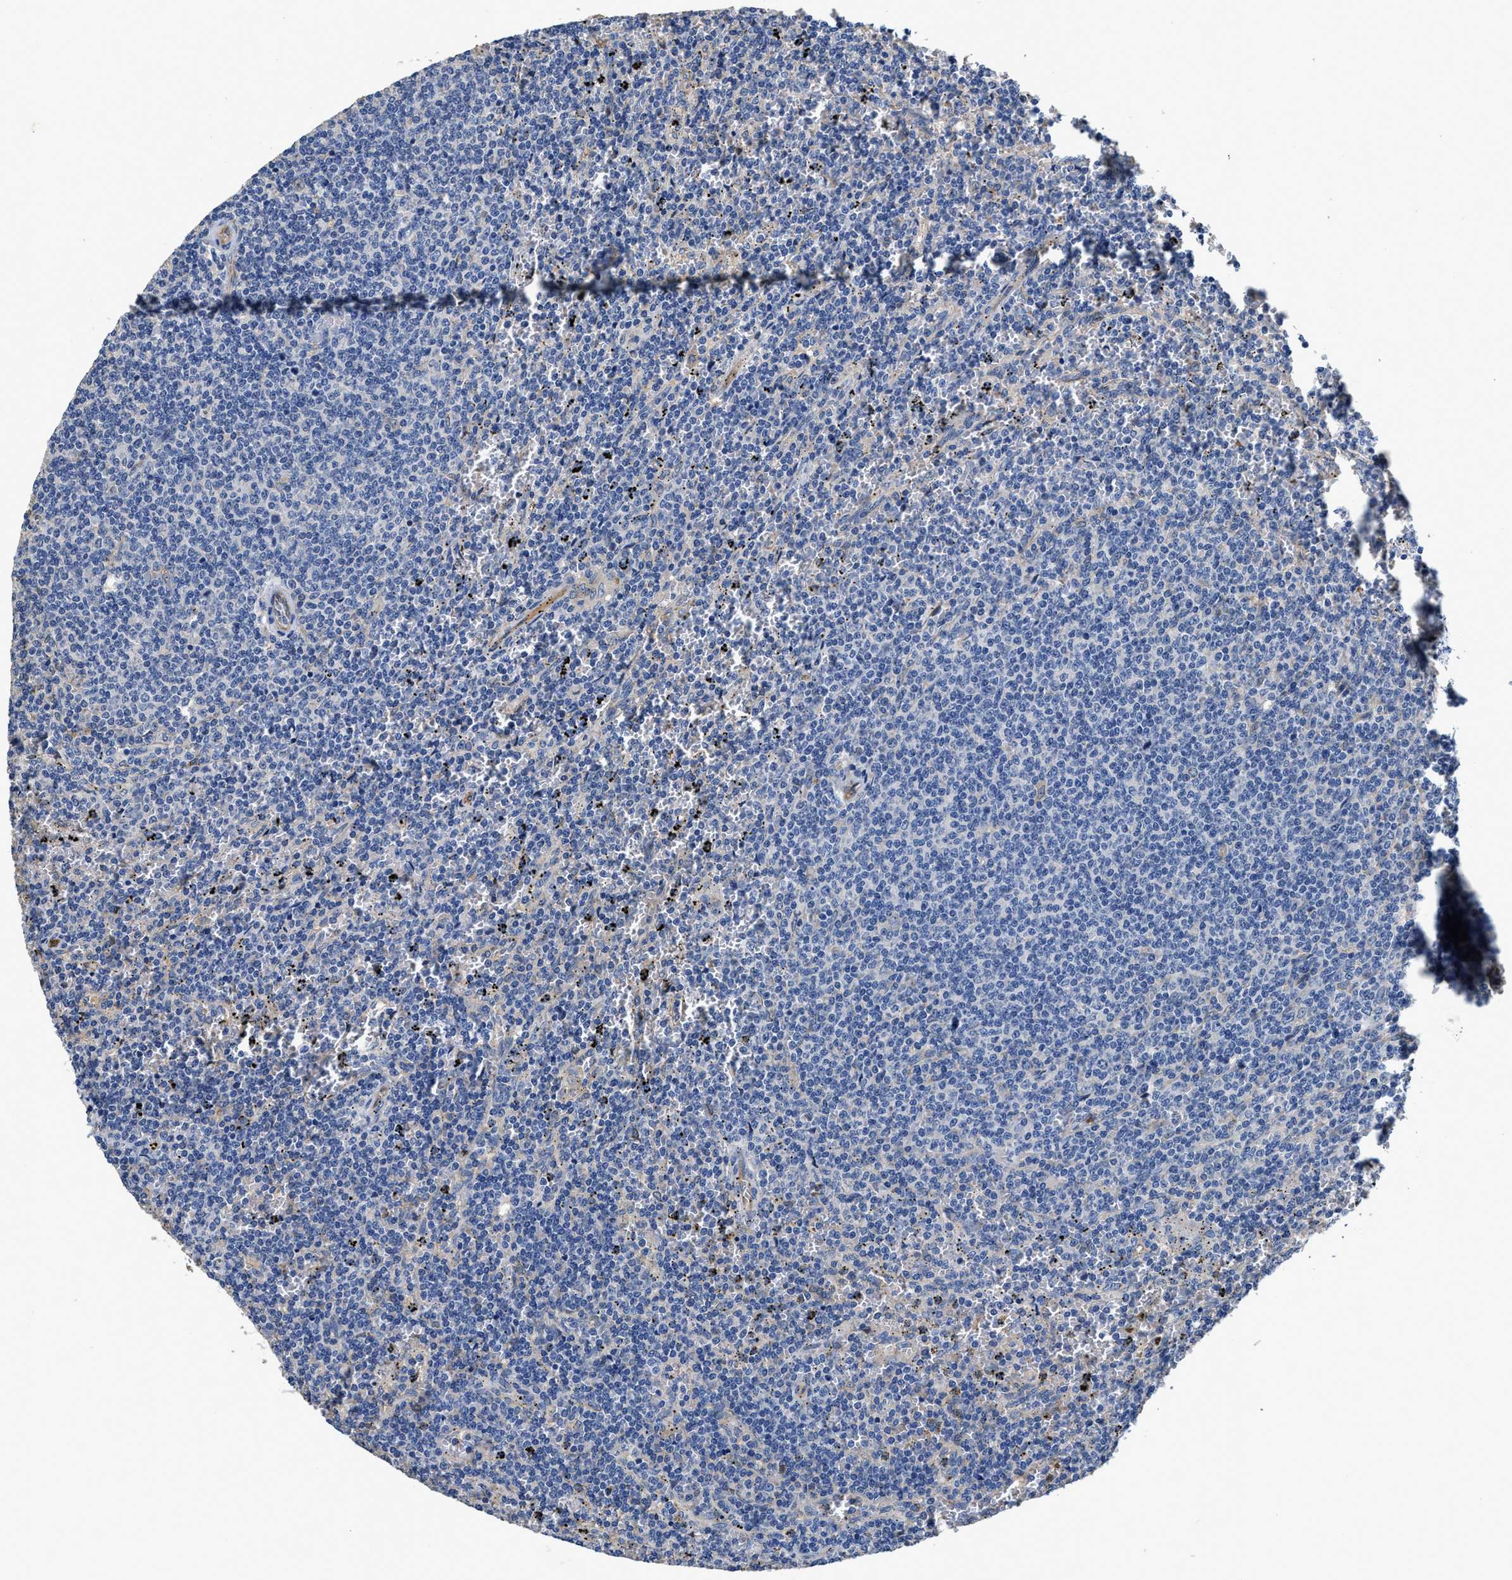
{"staining": {"intensity": "negative", "quantity": "none", "location": "none"}, "tissue": "lymphoma", "cell_type": "Tumor cells", "image_type": "cancer", "snomed": [{"axis": "morphology", "description": "Malignant lymphoma, non-Hodgkin's type, Low grade"}, {"axis": "topography", "description": "Spleen"}], "caption": "The histopathology image exhibits no staining of tumor cells in low-grade malignant lymphoma, non-Hodgkin's type.", "gene": "PEG10", "patient": {"sex": "female", "age": 50}}